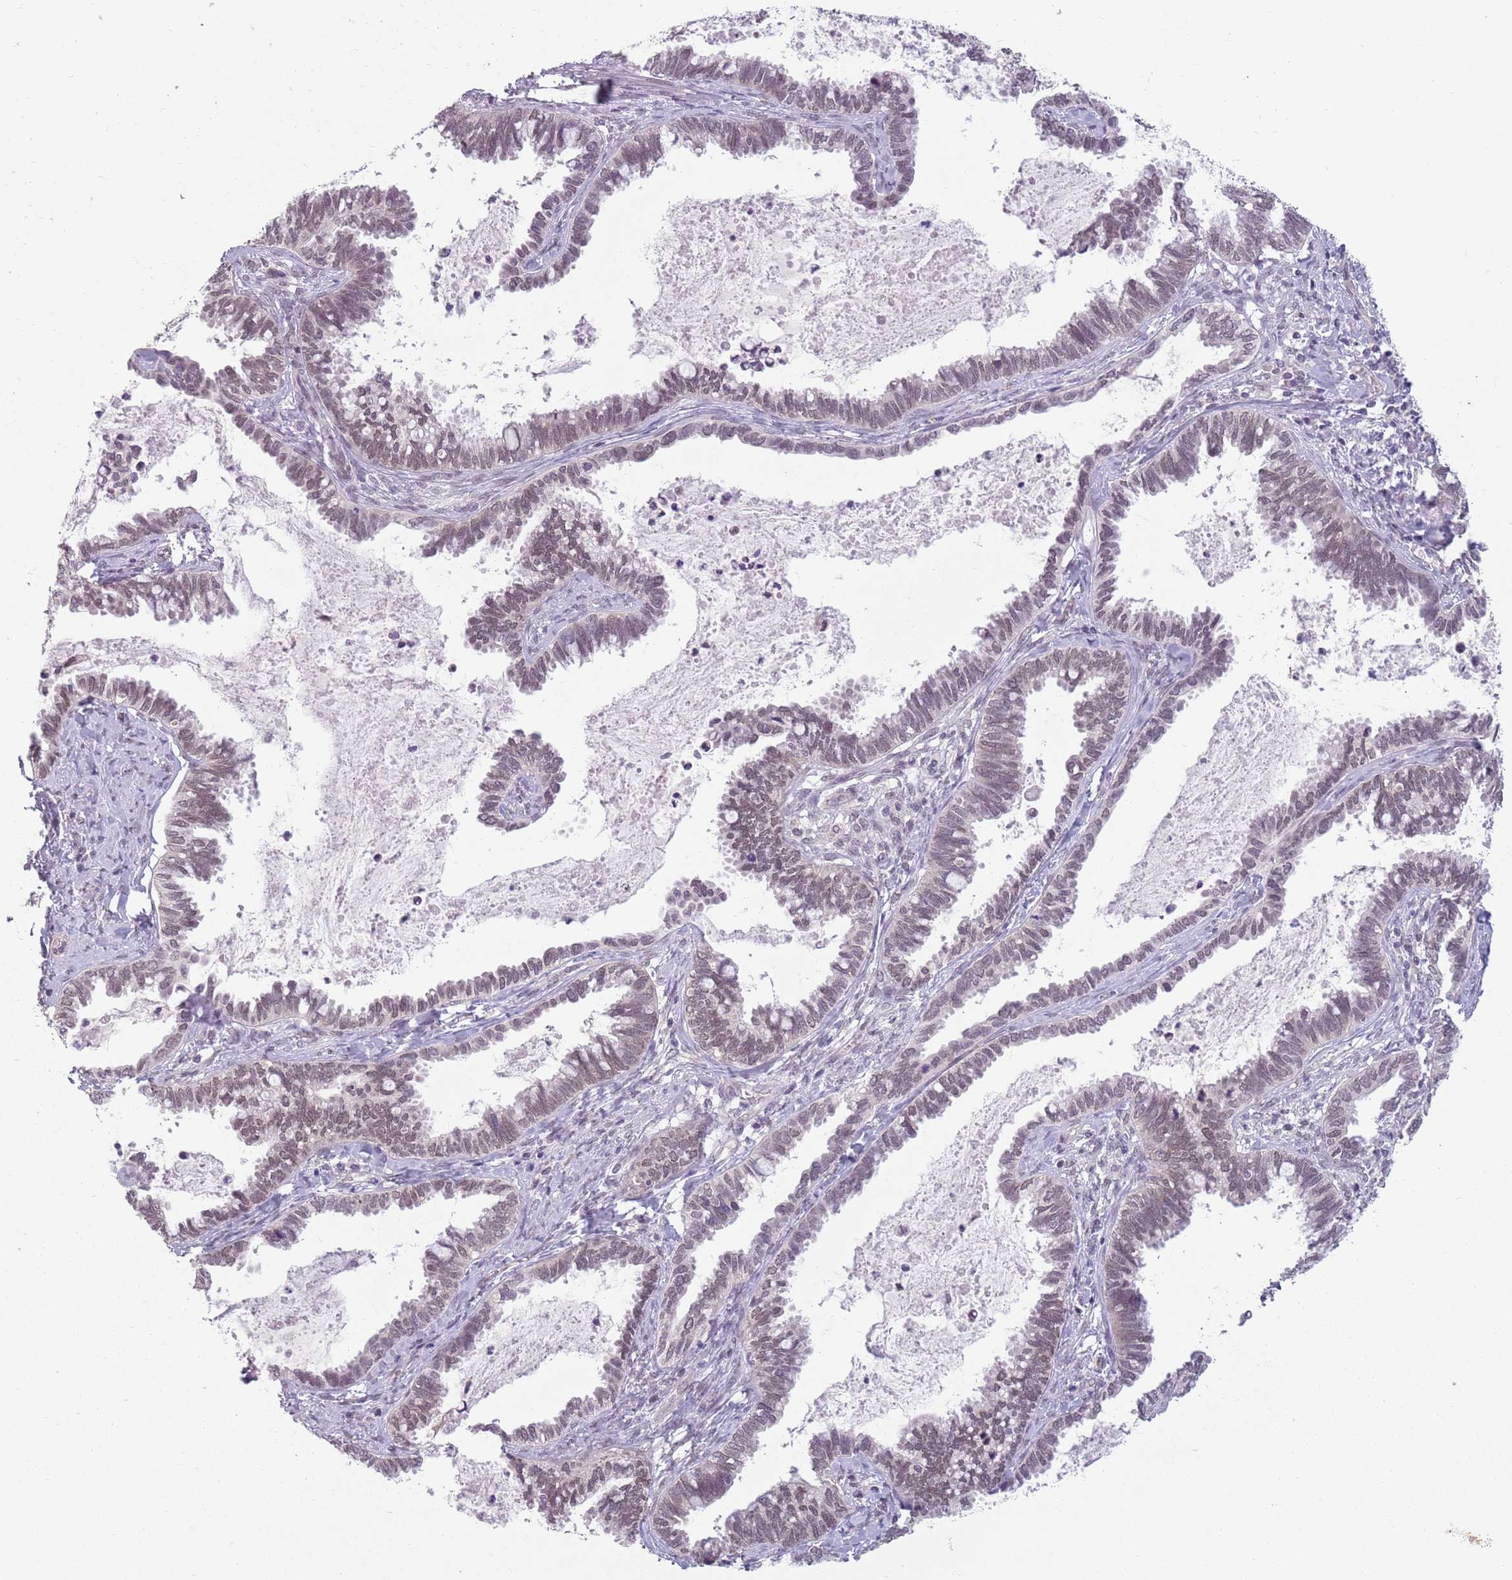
{"staining": {"intensity": "moderate", "quantity": "25%-75%", "location": "nuclear"}, "tissue": "cervical cancer", "cell_type": "Tumor cells", "image_type": "cancer", "snomed": [{"axis": "morphology", "description": "Adenocarcinoma, NOS"}, {"axis": "topography", "description": "Cervix"}], "caption": "IHC image of neoplastic tissue: cervical cancer stained using immunohistochemistry (IHC) exhibits medium levels of moderate protein expression localized specifically in the nuclear of tumor cells, appearing as a nuclear brown color.", "gene": "ZNF574", "patient": {"sex": "female", "age": 37}}